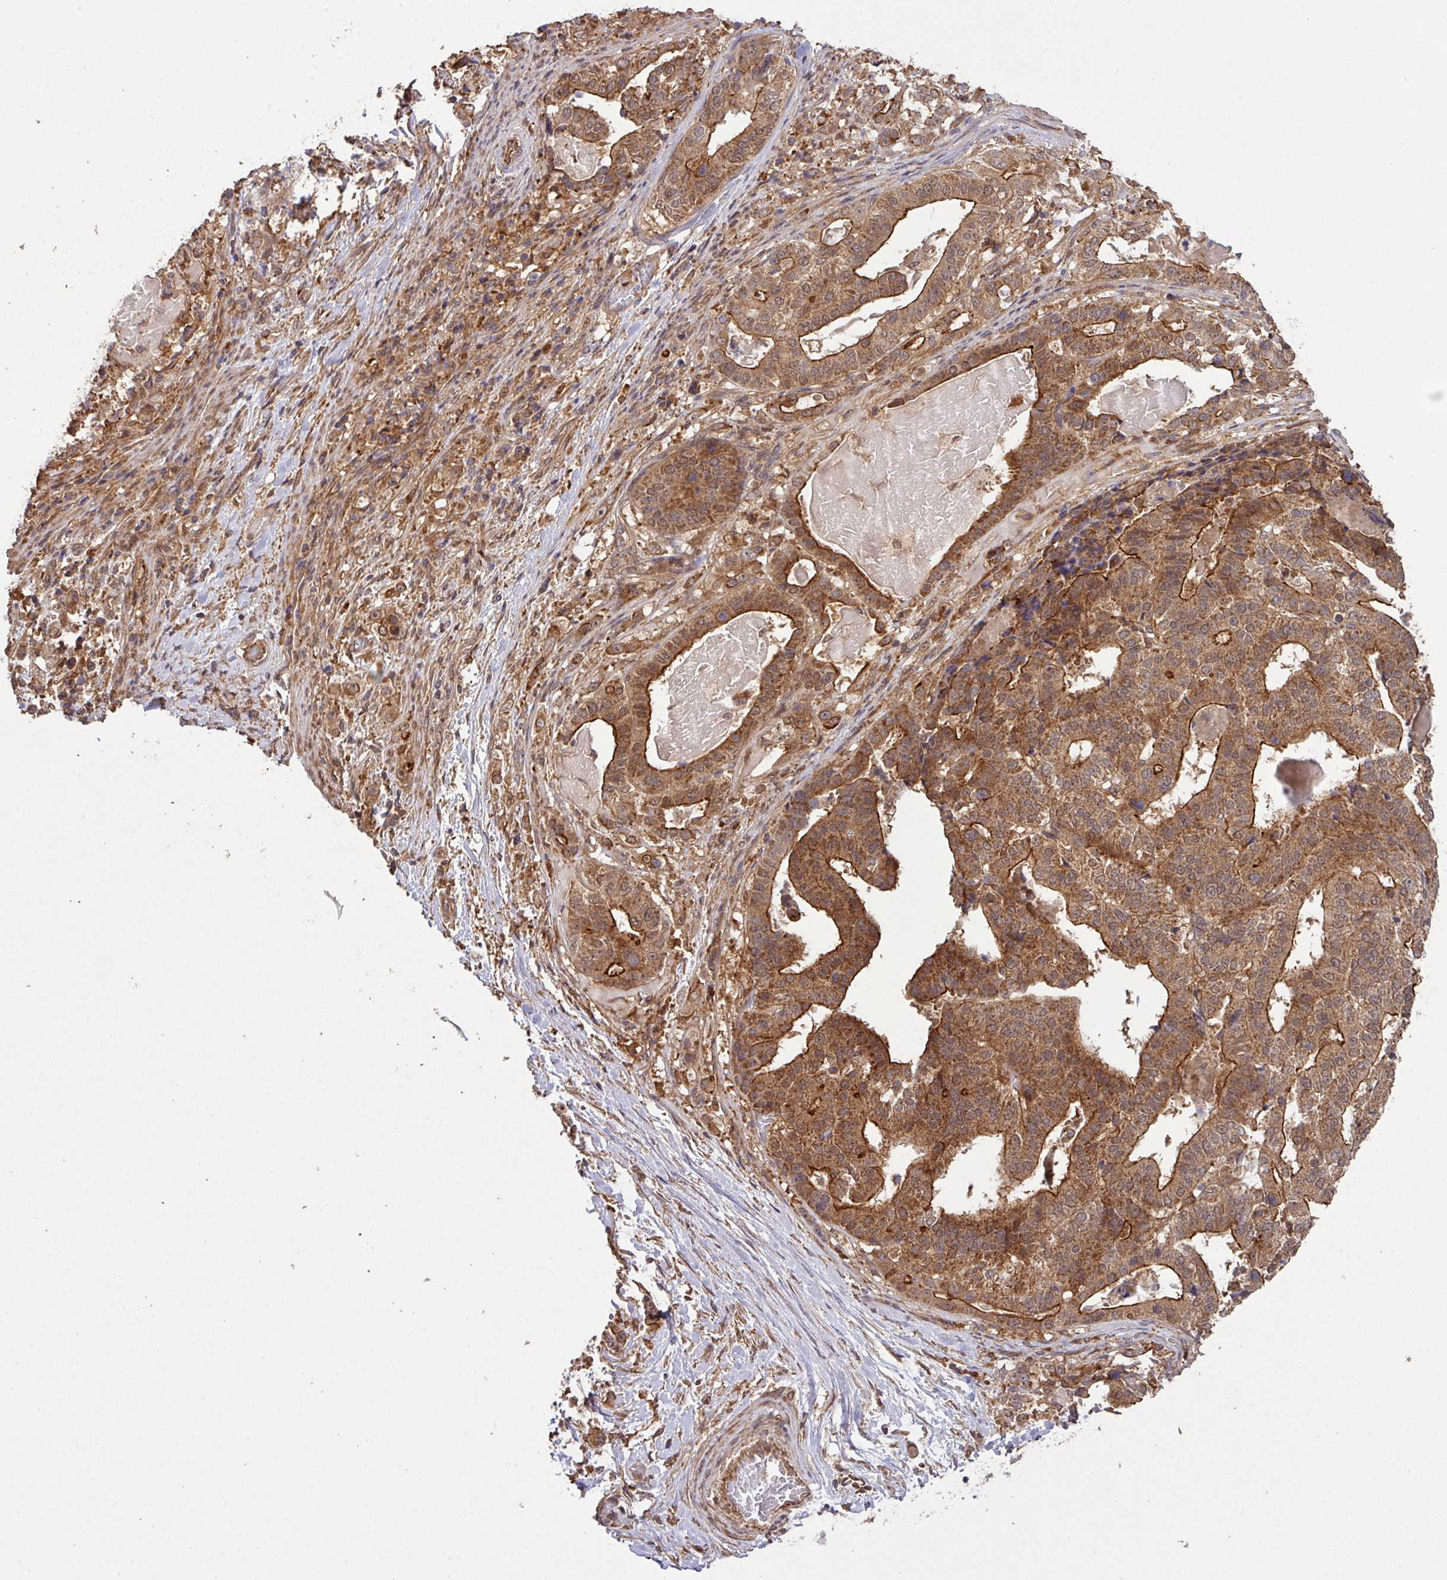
{"staining": {"intensity": "moderate", "quantity": ">75%", "location": "cytoplasmic/membranous,nuclear"}, "tissue": "stomach cancer", "cell_type": "Tumor cells", "image_type": "cancer", "snomed": [{"axis": "morphology", "description": "Adenocarcinoma, NOS"}, {"axis": "topography", "description": "Stomach"}], "caption": "Approximately >75% of tumor cells in stomach cancer demonstrate moderate cytoplasmic/membranous and nuclear protein staining as visualized by brown immunohistochemical staining.", "gene": "ARPIN", "patient": {"sex": "male", "age": 48}}